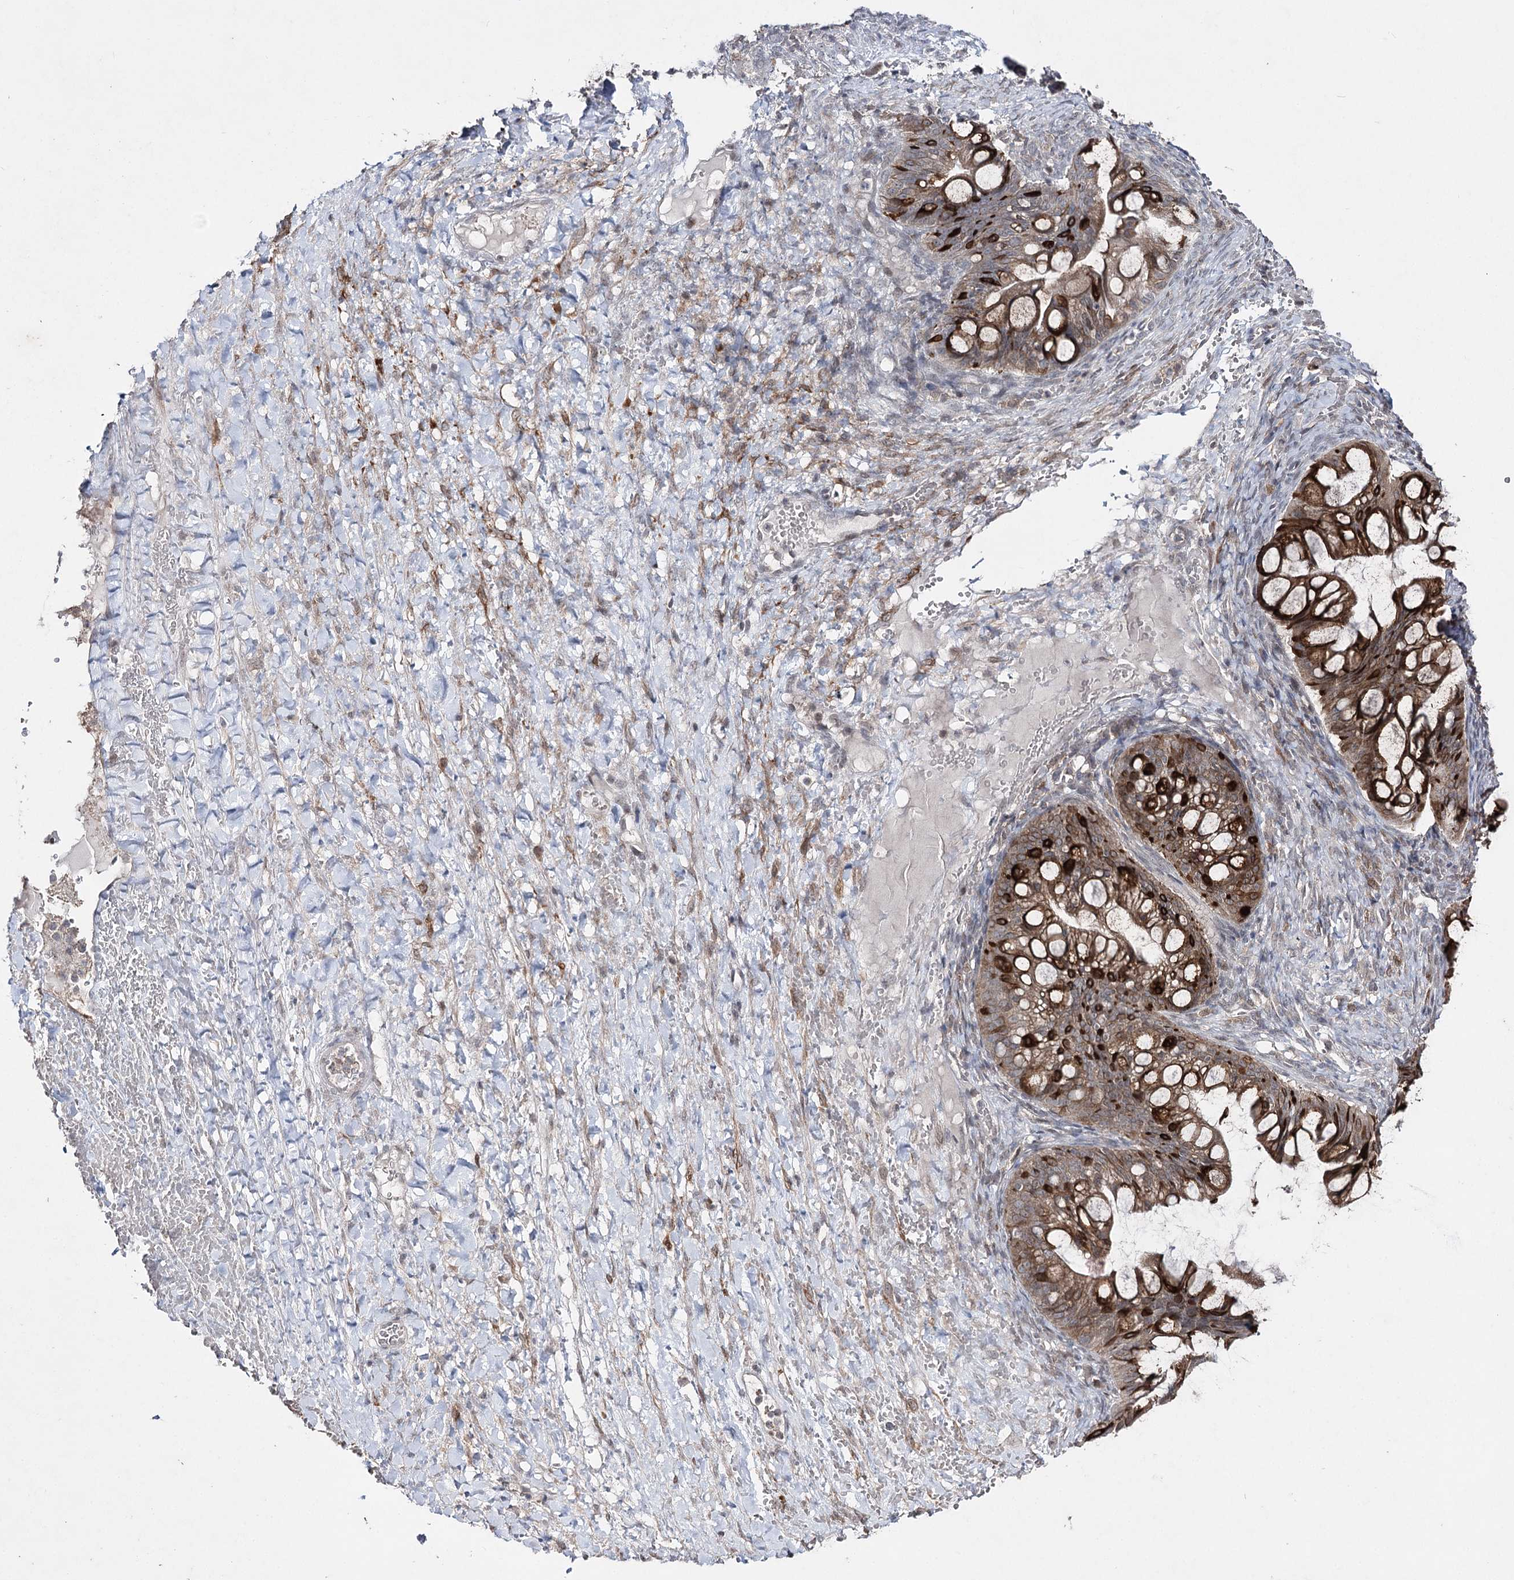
{"staining": {"intensity": "strong", "quantity": "25%-75%", "location": "cytoplasmic/membranous"}, "tissue": "ovarian cancer", "cell_type": "Tumor cells", "image_type": "cancer", "snomed": [{"axis": "morphology", "description": "Cystadenocarcinoma, mucinous, NOS"}, {"axis": "topography", "description": "Ovary"}], "caption": "There is high levels of strong cytoplasmic/membranous expression in tumor cells of ovarian mucinous cystadenocarcinoma, as demonstrated by immunohistochemical staining (brown color).", "gene": "HSD11B2", "patient": {"sex": "female", "age": 73}}